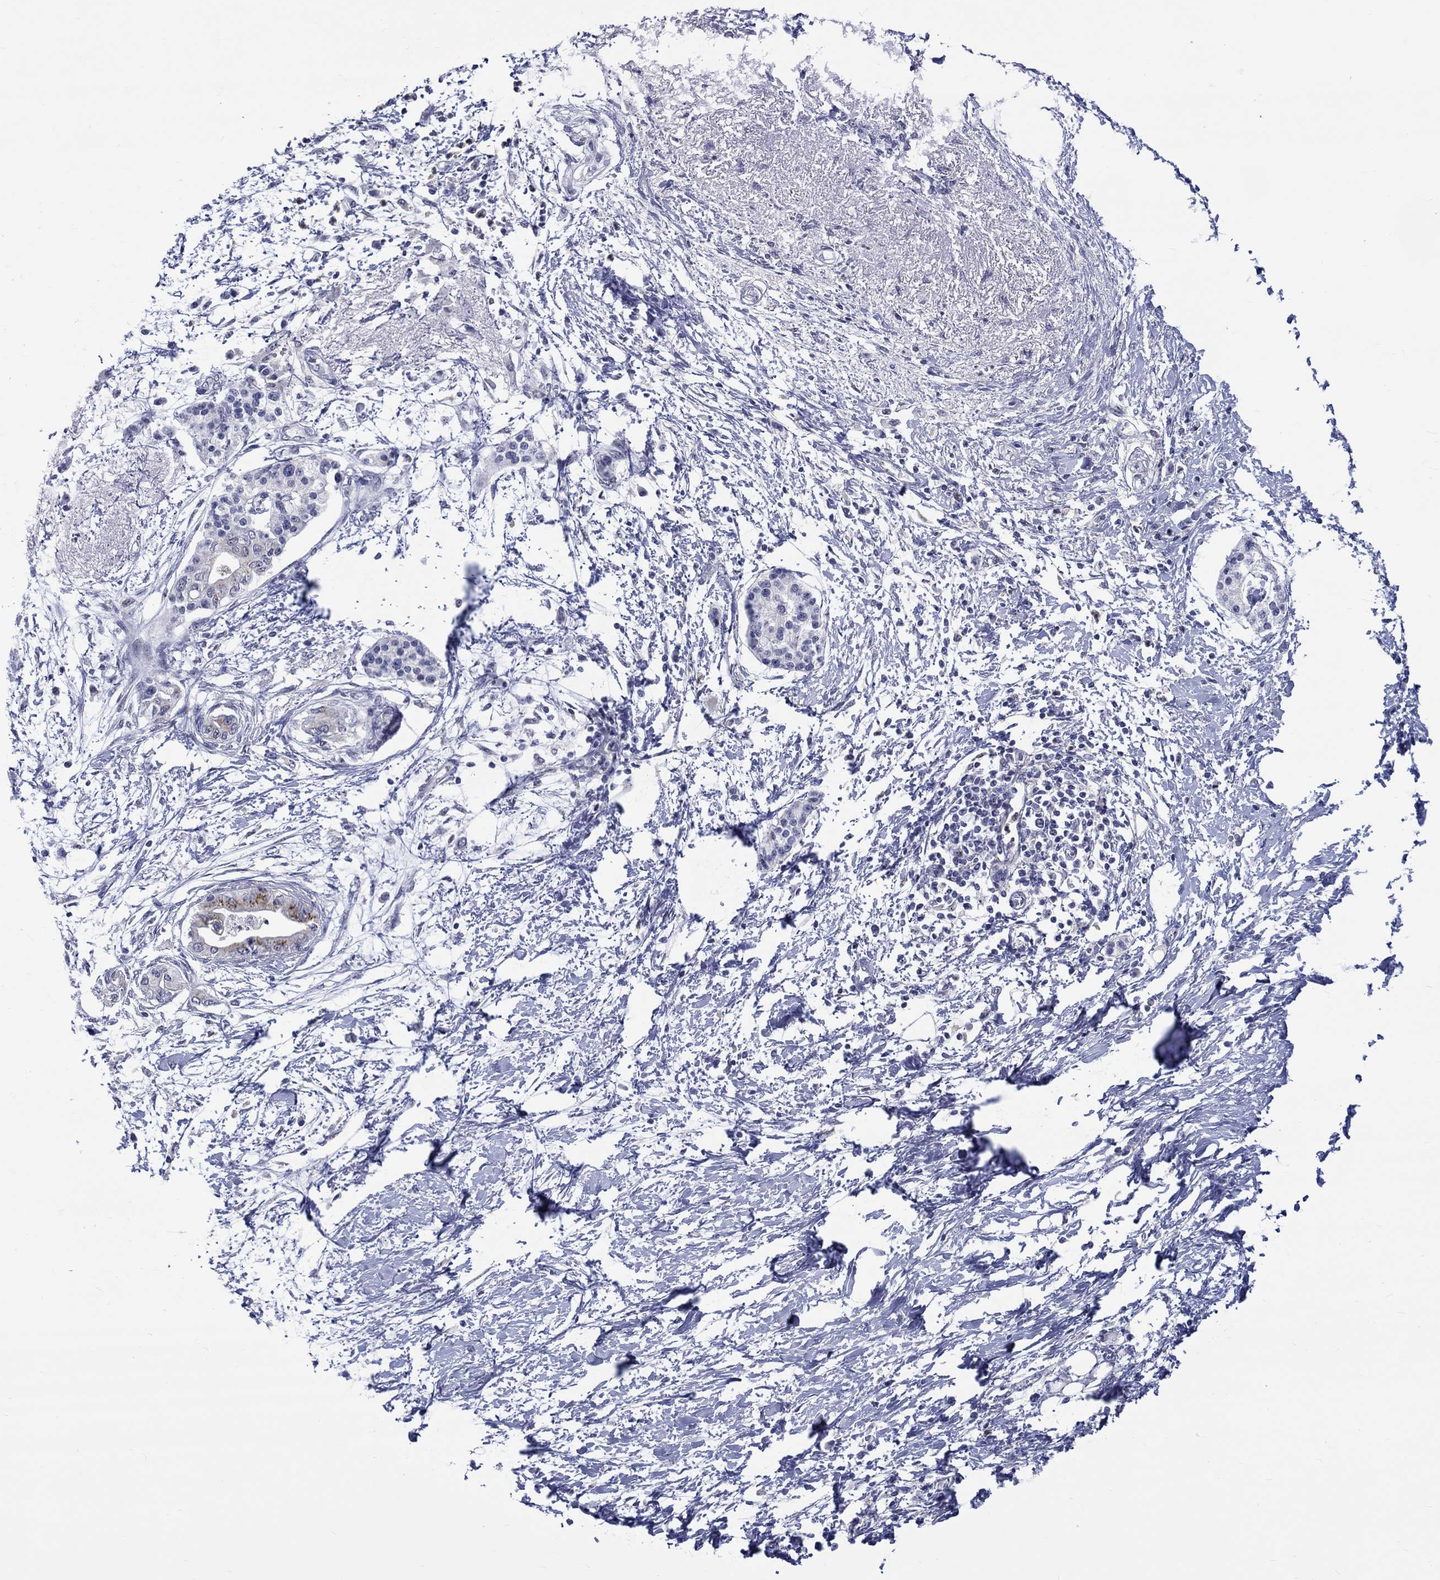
{"staining": {"intensity": "moderate", "quantity": "<25%", "location": "cytoplasmic/membranous"}, "tissue": "pancreatic cancer", "cell_type": "Tumor cells", "image_type": "cancer", "snomed": [{"axis": "morphology", "description": "Normal tissue, NOS"}, {"axis": "morphology", "description": "Adenocarcinoma, NOS"}, {"axis": "topography", "description": "Pancreas"}, {"axis": "topography", "description": "Duodenum"}], "caption": "Adenocarcinoma (pancreatic) was stained to show a protein in brown. There is low levels of moderate cytoplasmic/membranous expression in approximately <25% of tumor cells.", "gene": "ST6GALNAC1", "patient": {"sex": "female", "age": 60}}